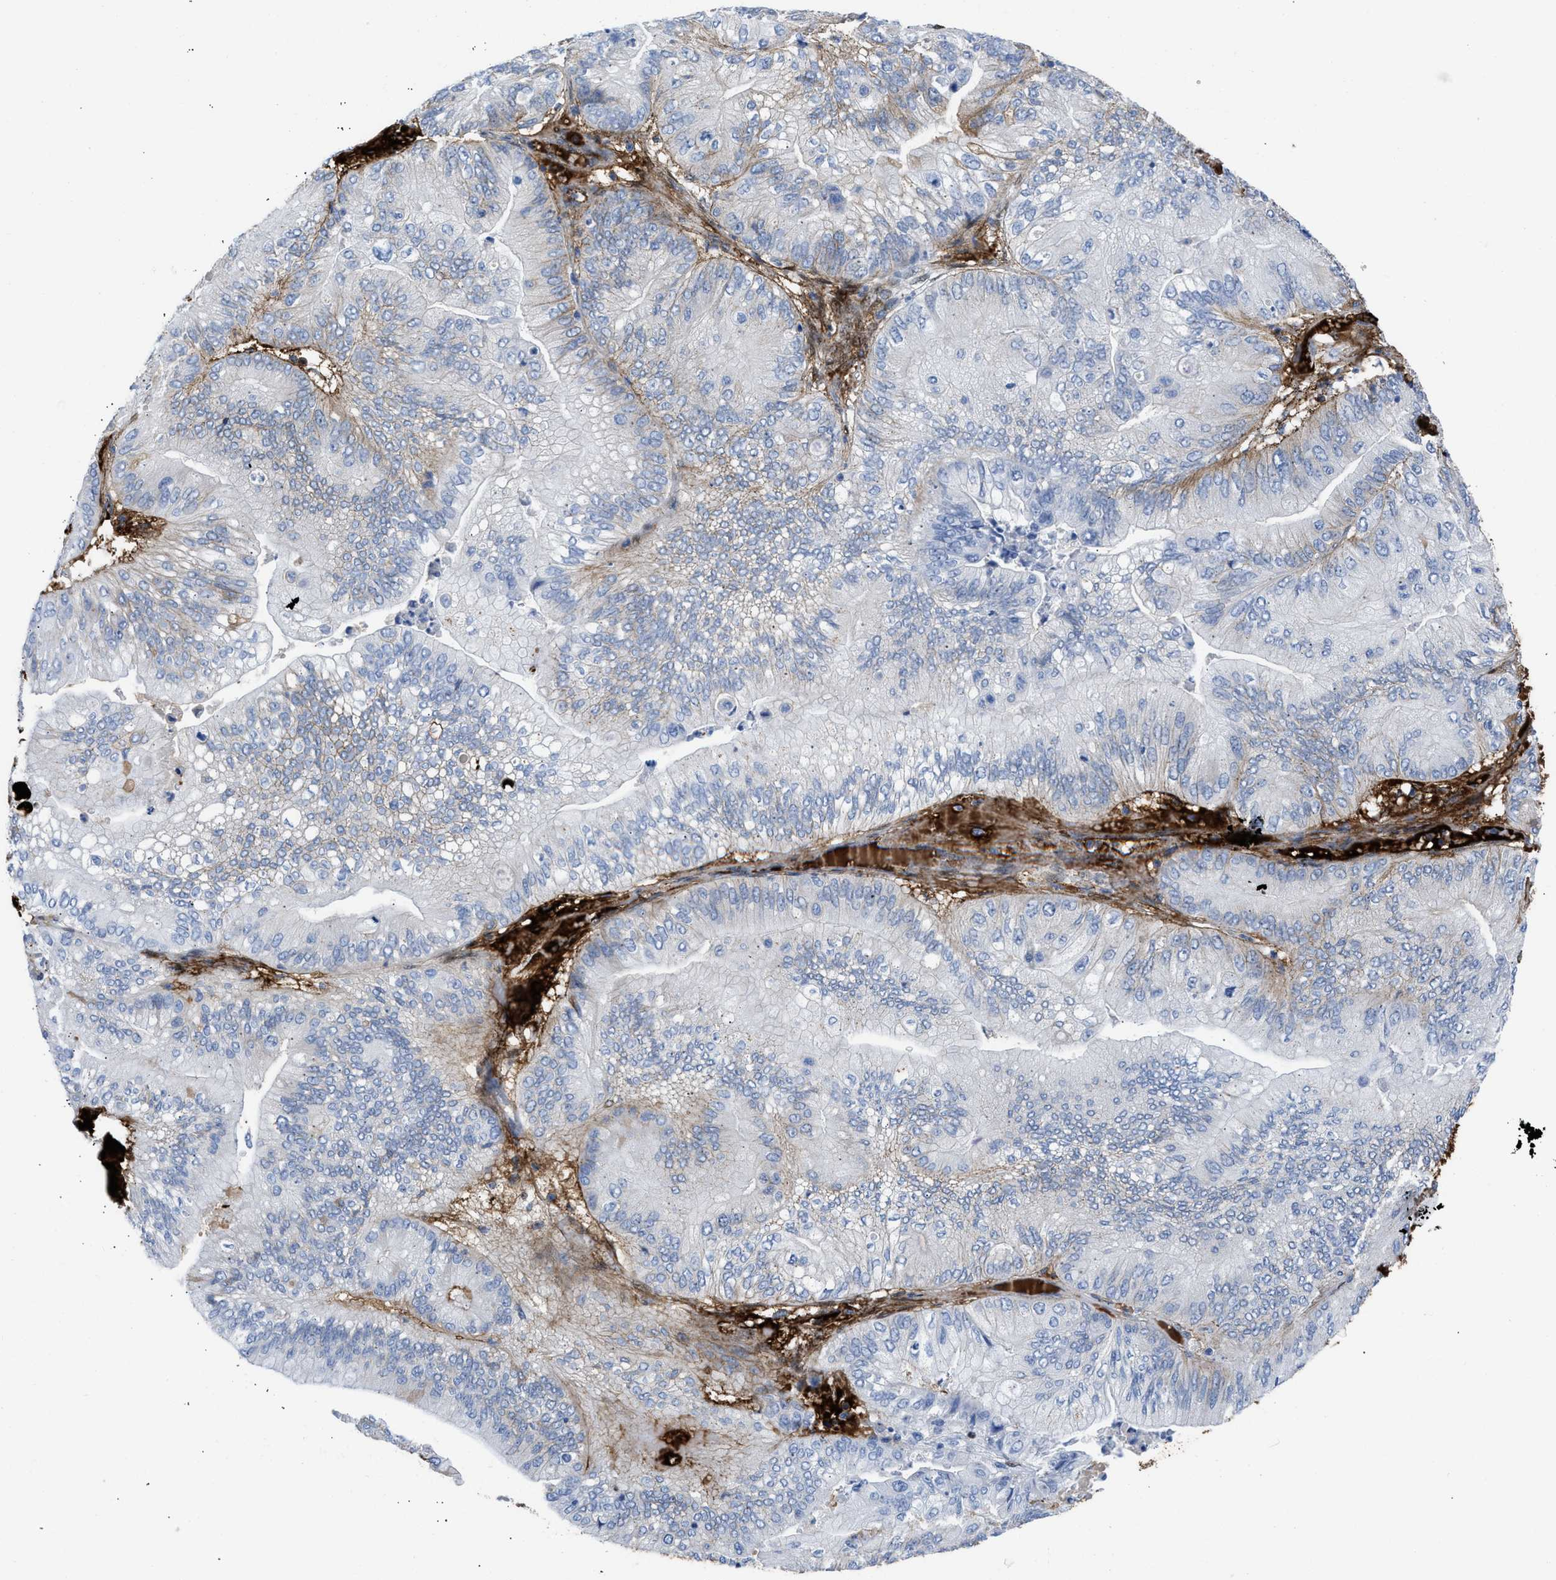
{"staining": {"intensity": "moderate", "quantity": "<25%", "location": "cytoplasmic/membranous"}, "tissue": "ovarian cancer", "cell_type": "Tumor cells", "image_type": "cancer", "snomed": [{"axis": "morphology", "description": "Cystadenocarcinoma, mucinous, NOS"}, {"axis": "topography", "description": "Ovary"}], "caption": "Tumor cells display low levels of moderate cytoplasmic/membranous expression in about <25% of cells in human ovarian cancer (mucinous cystadenocarcinoma). The staining is performed using DAB (3,3'-diaminobenzidine) brown chromogen to label protein expression. The nuclei are counter-stained blue using hematoxylin.", "gene": "LEF1", "patient": {"sex": "female", "age": 61}}